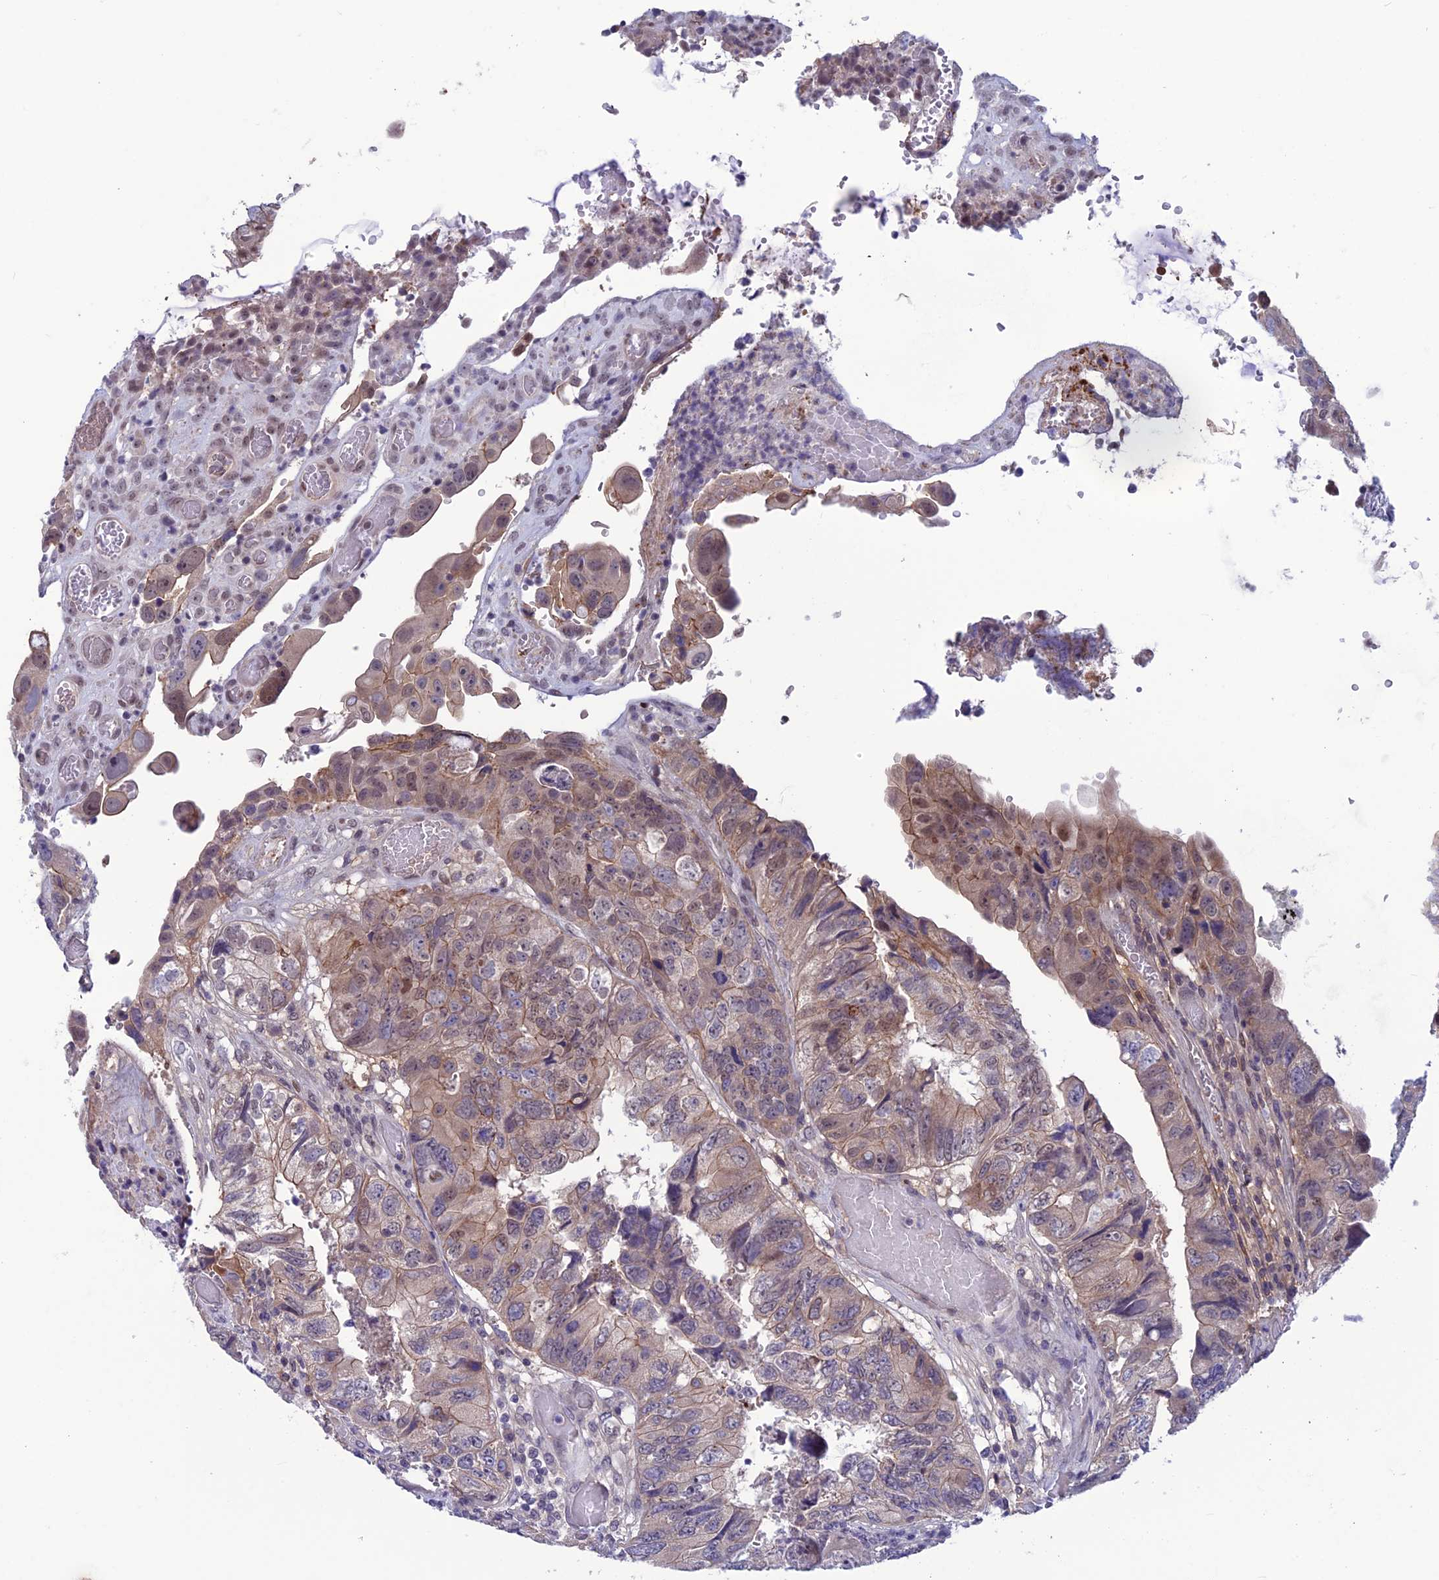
{"staining": {"intensity": "weak", "quantity": ">75%", "location": "cytoplasmic/membranous,nuclear"}, "tissue": "colorectal cancer", "cell_type": "Tumor cells", "image_type": "cancer", "snomed": [{"axis": "morphology", "description": "Adenocarcinoma, NOS"}, {"axis": "topography", "description": "Rectum"}], "caption": "This is an image of immunohistochemistry staining of colorectal cancer (adenocarcinoma), which shows weak expression in the cytoplasmic/membranous and nuclear of tumor cells.", "gene": "FKBPL", "patient": {"sex": "male", "age": 63}}